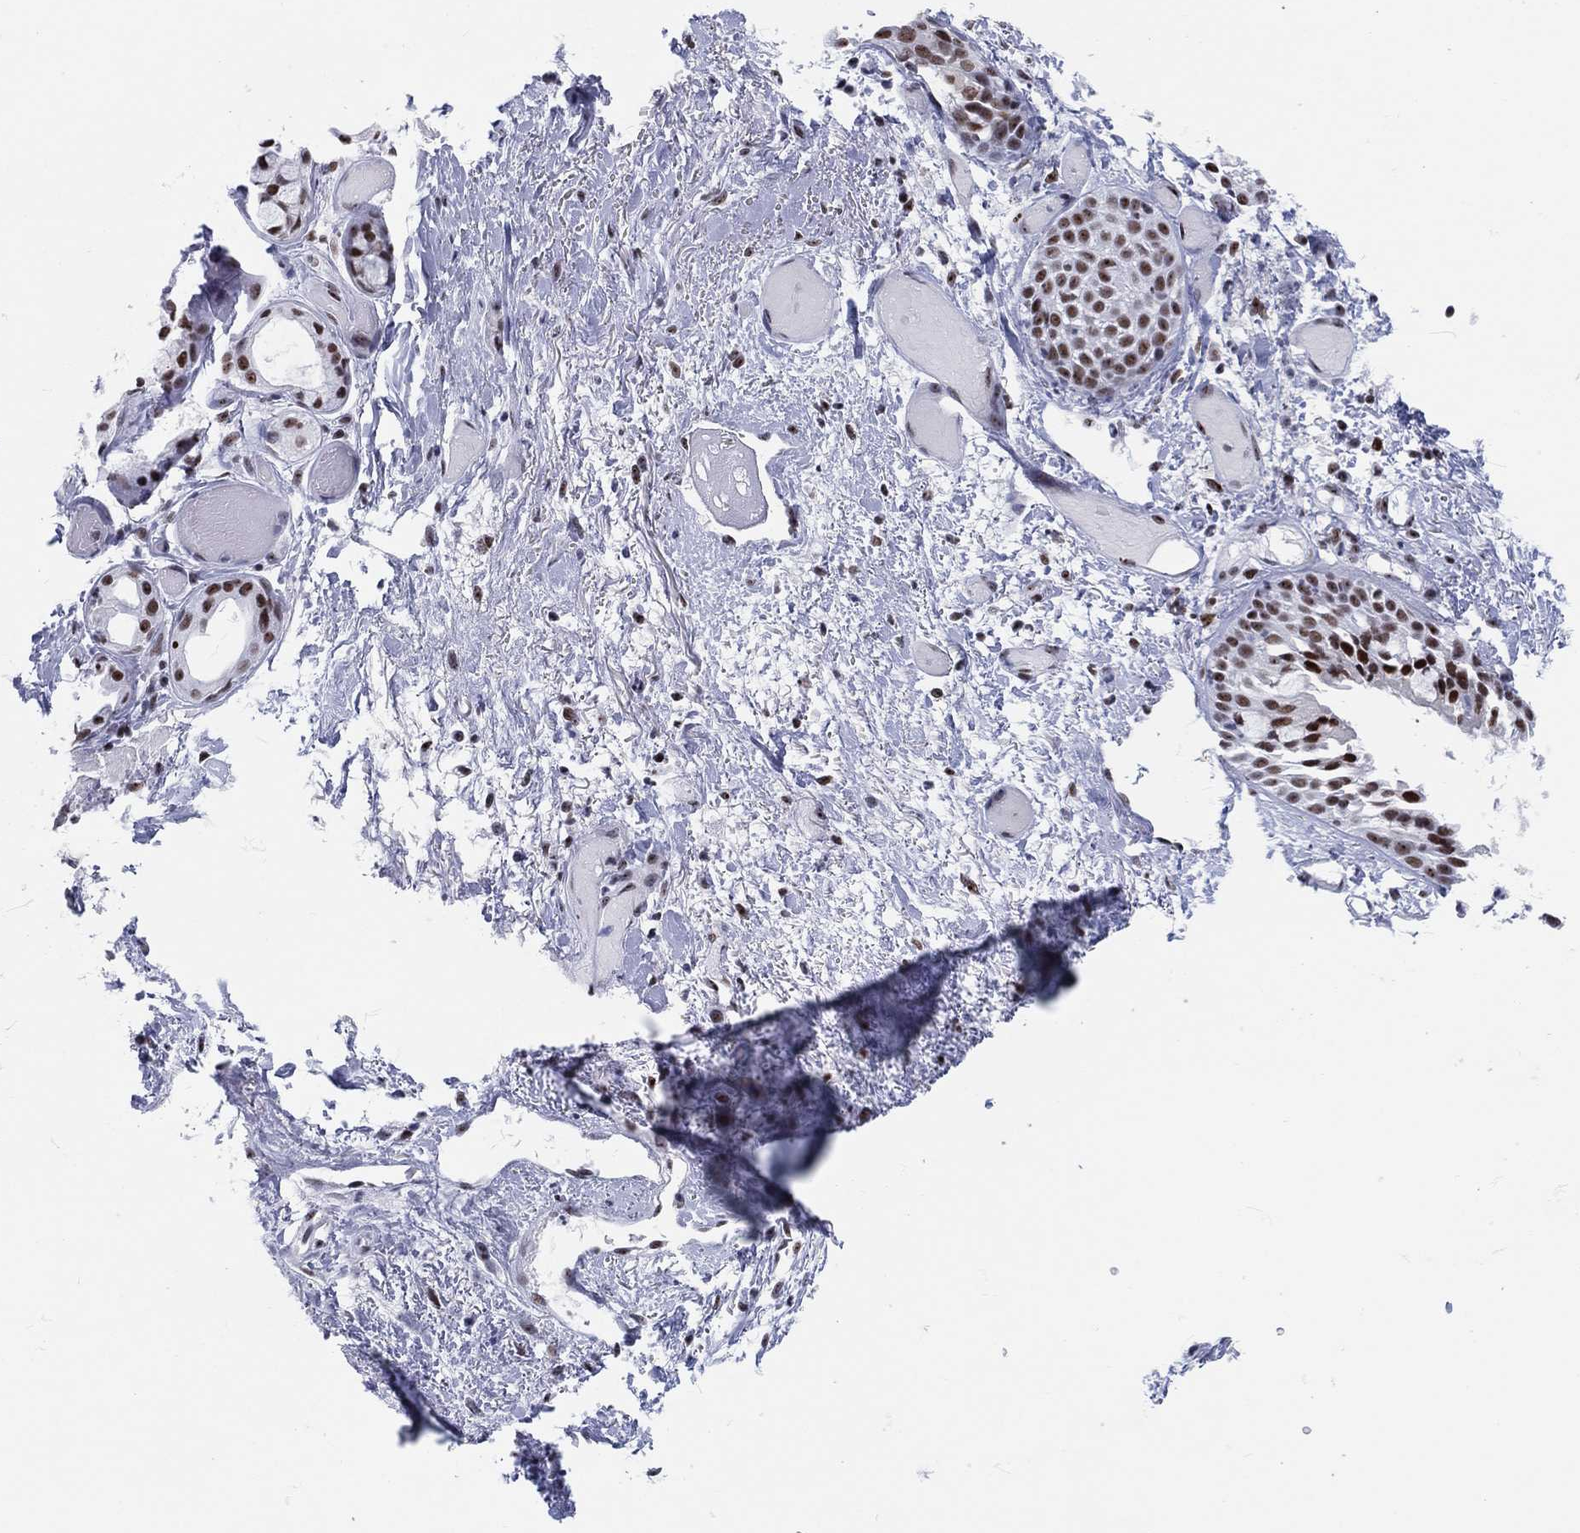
{"staining": {"intensity": "negative", "quantity": "none", "location": "none"}, "tissue": "soft tissue", "cell_type": "Fibroblasts", "image_type": "normal", "snomed": [{"axis": "morphology", "description": "Normal tissue, NOS"}, {"axis": "topography", "description": "Cartilage tissue"}], "caption": "Immunohistochemistry histopathology image of unremarkable soft tissue: human soft tissue stained with DAB (3,3'-diaminobenzidine) reveals no significant protein positivity in fibroblasts.", "gene": "MAPK8IP1", "patient": {"sex": "male", "age": 62}}